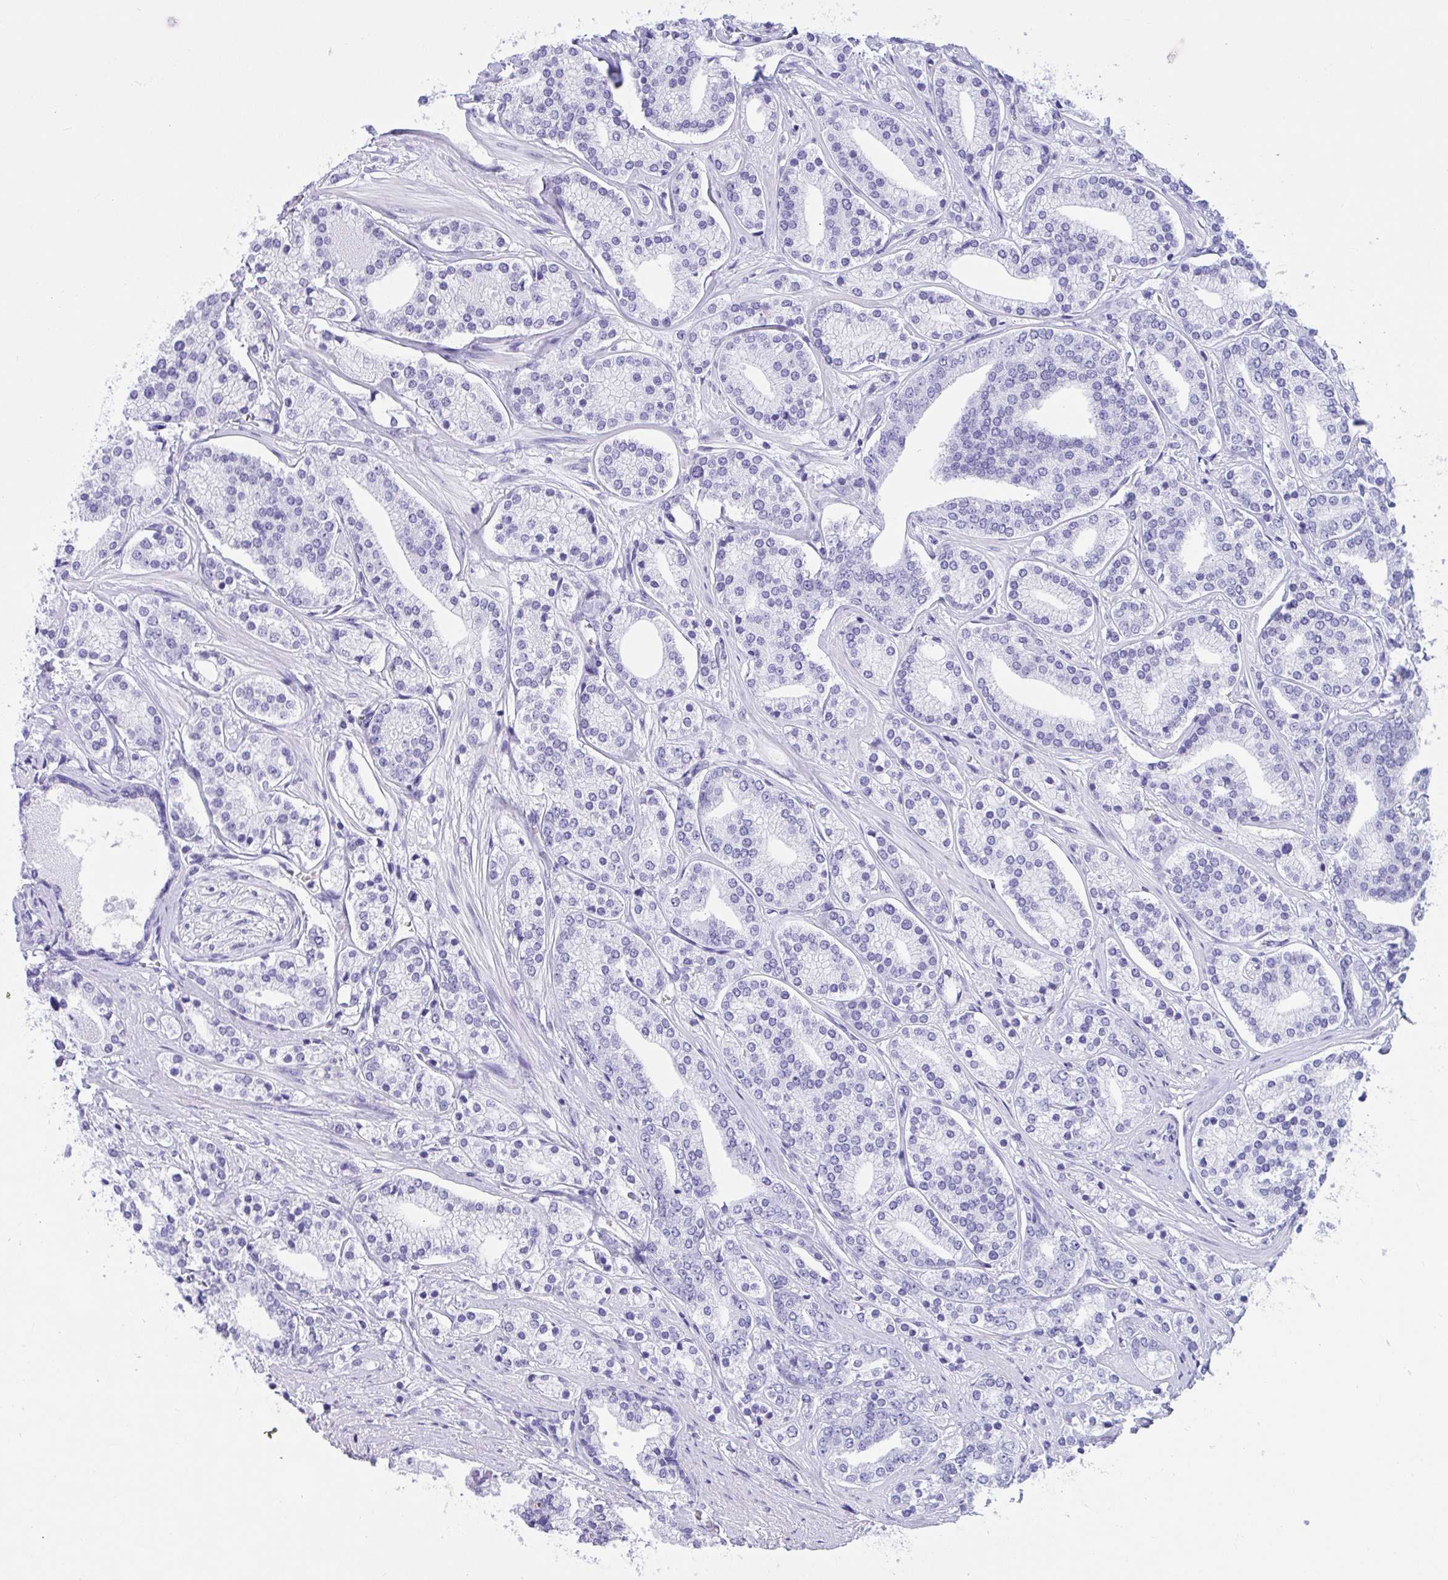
{"staining": {"intensity": "negative", "quantity": "none", "location": "none"}, "tissue": "prostate cancer", "cell_type": "Tumor cells", "image_type": "cancer", "snomed": [{"axis": "morphology", "description": "Adenocarcinoma, High grade"}, {"axis": "topography", "description": "Prostate"}], "caption": "High magnification brightfield microscopy of prostate adenocarcinoma (high-grade) stained with DAB (brown) and counterstained with hematoxylin (blue): tumor cells show no significant positivity.", "gene": "ANK1", "patient": {"sex": "male", "age": 58}}